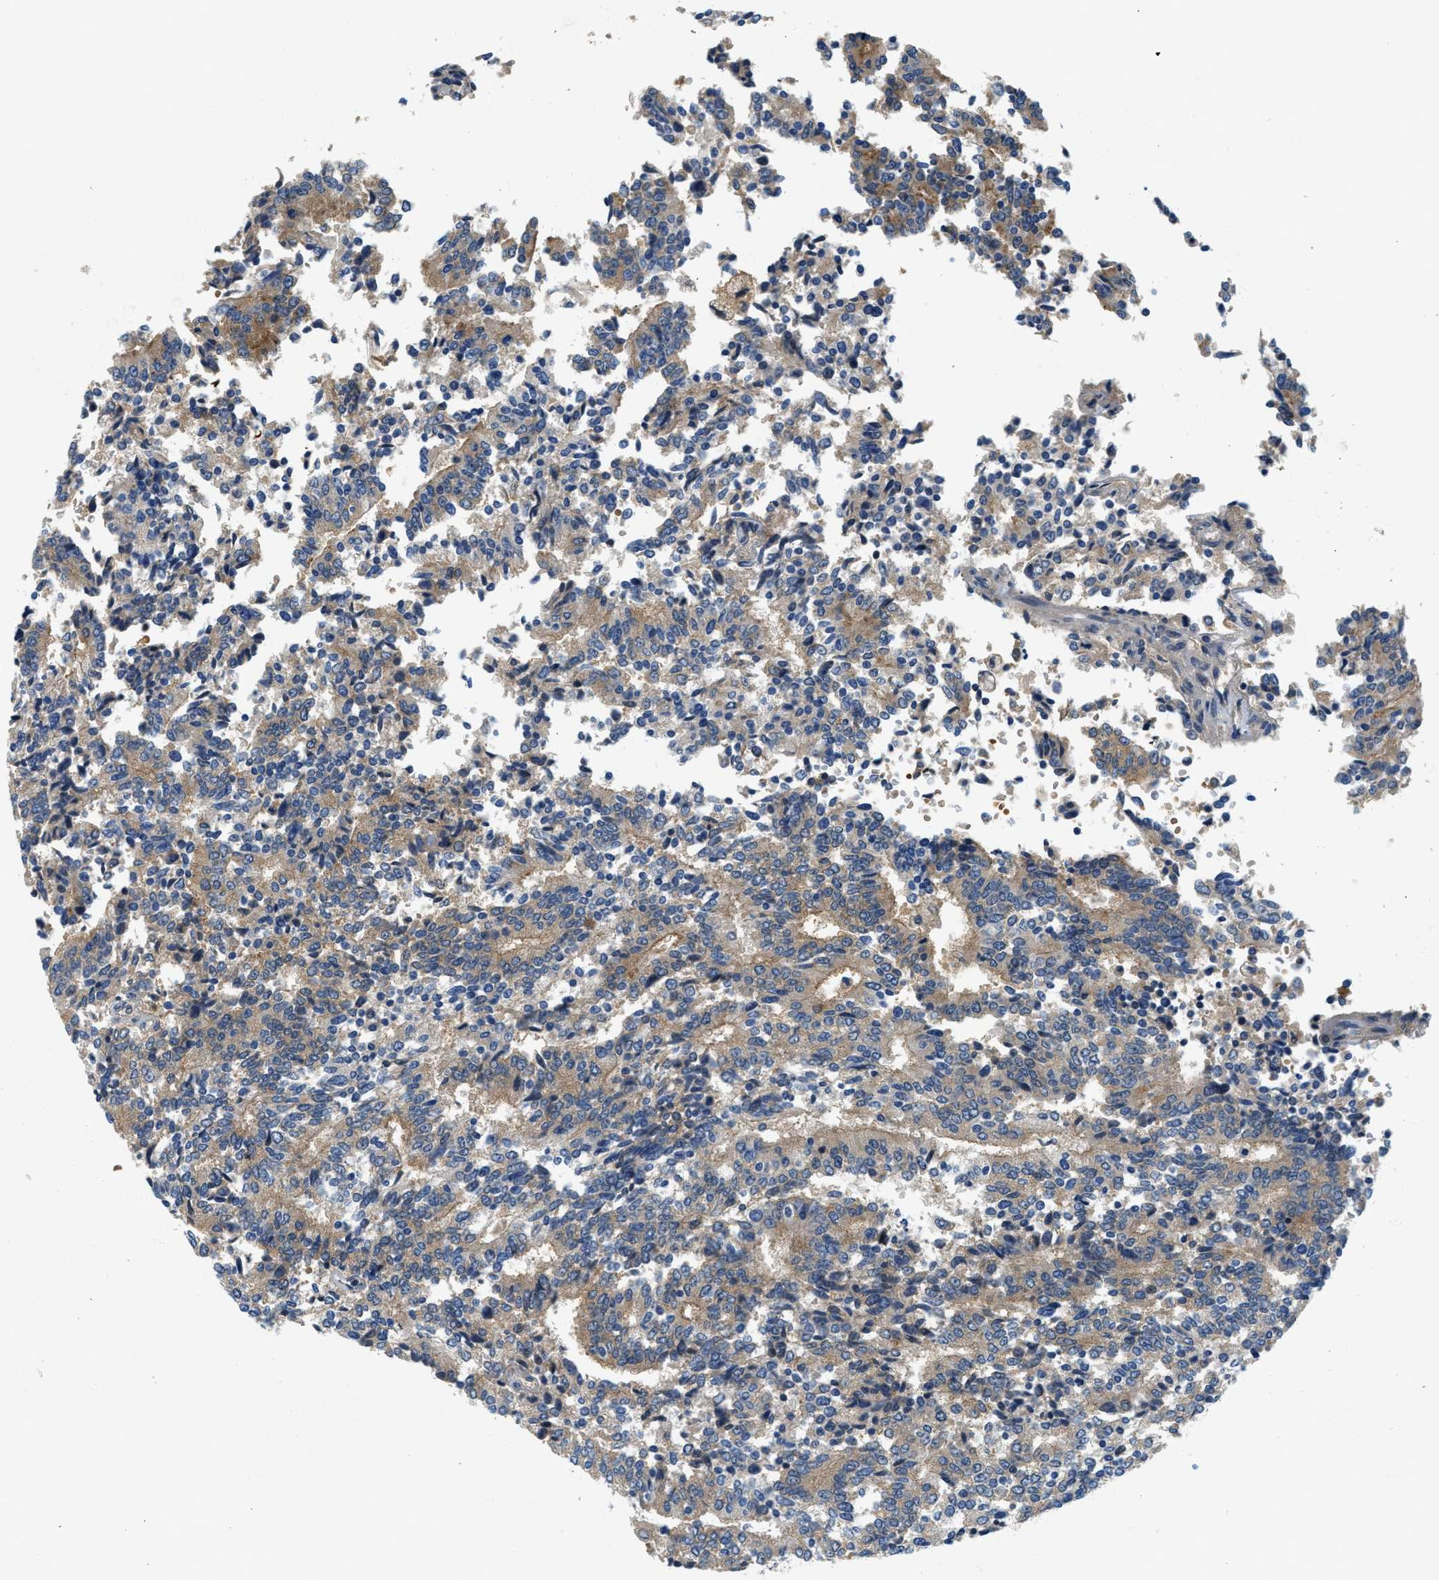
{"staining": {"intensity": "moderate", "quantity": "25%-75%", "location": "cytoplasmic/membranous"}, "tissue": "prostate cancer", "cell_type": "Tumor cells", "image_type": "cancer", "snomed": [{"axis": "morphology", "description": "Normal tissue, NOS"}, {"axis": "morphology", "description": "Adenocarcinoma, High grade"}, {"axis": "topography", "description": "Prostate"}, {"axis": "topography", "description": "Seminal veicle"}], "caption": "Prostate cancer (high-grade adenocarcinoma) stained for a protein exhibits moderate cytoplasmic/membranous positivity in tumor cells.", "gene": "KCNK1", "patient": {"sex": "male", "age": 55}}